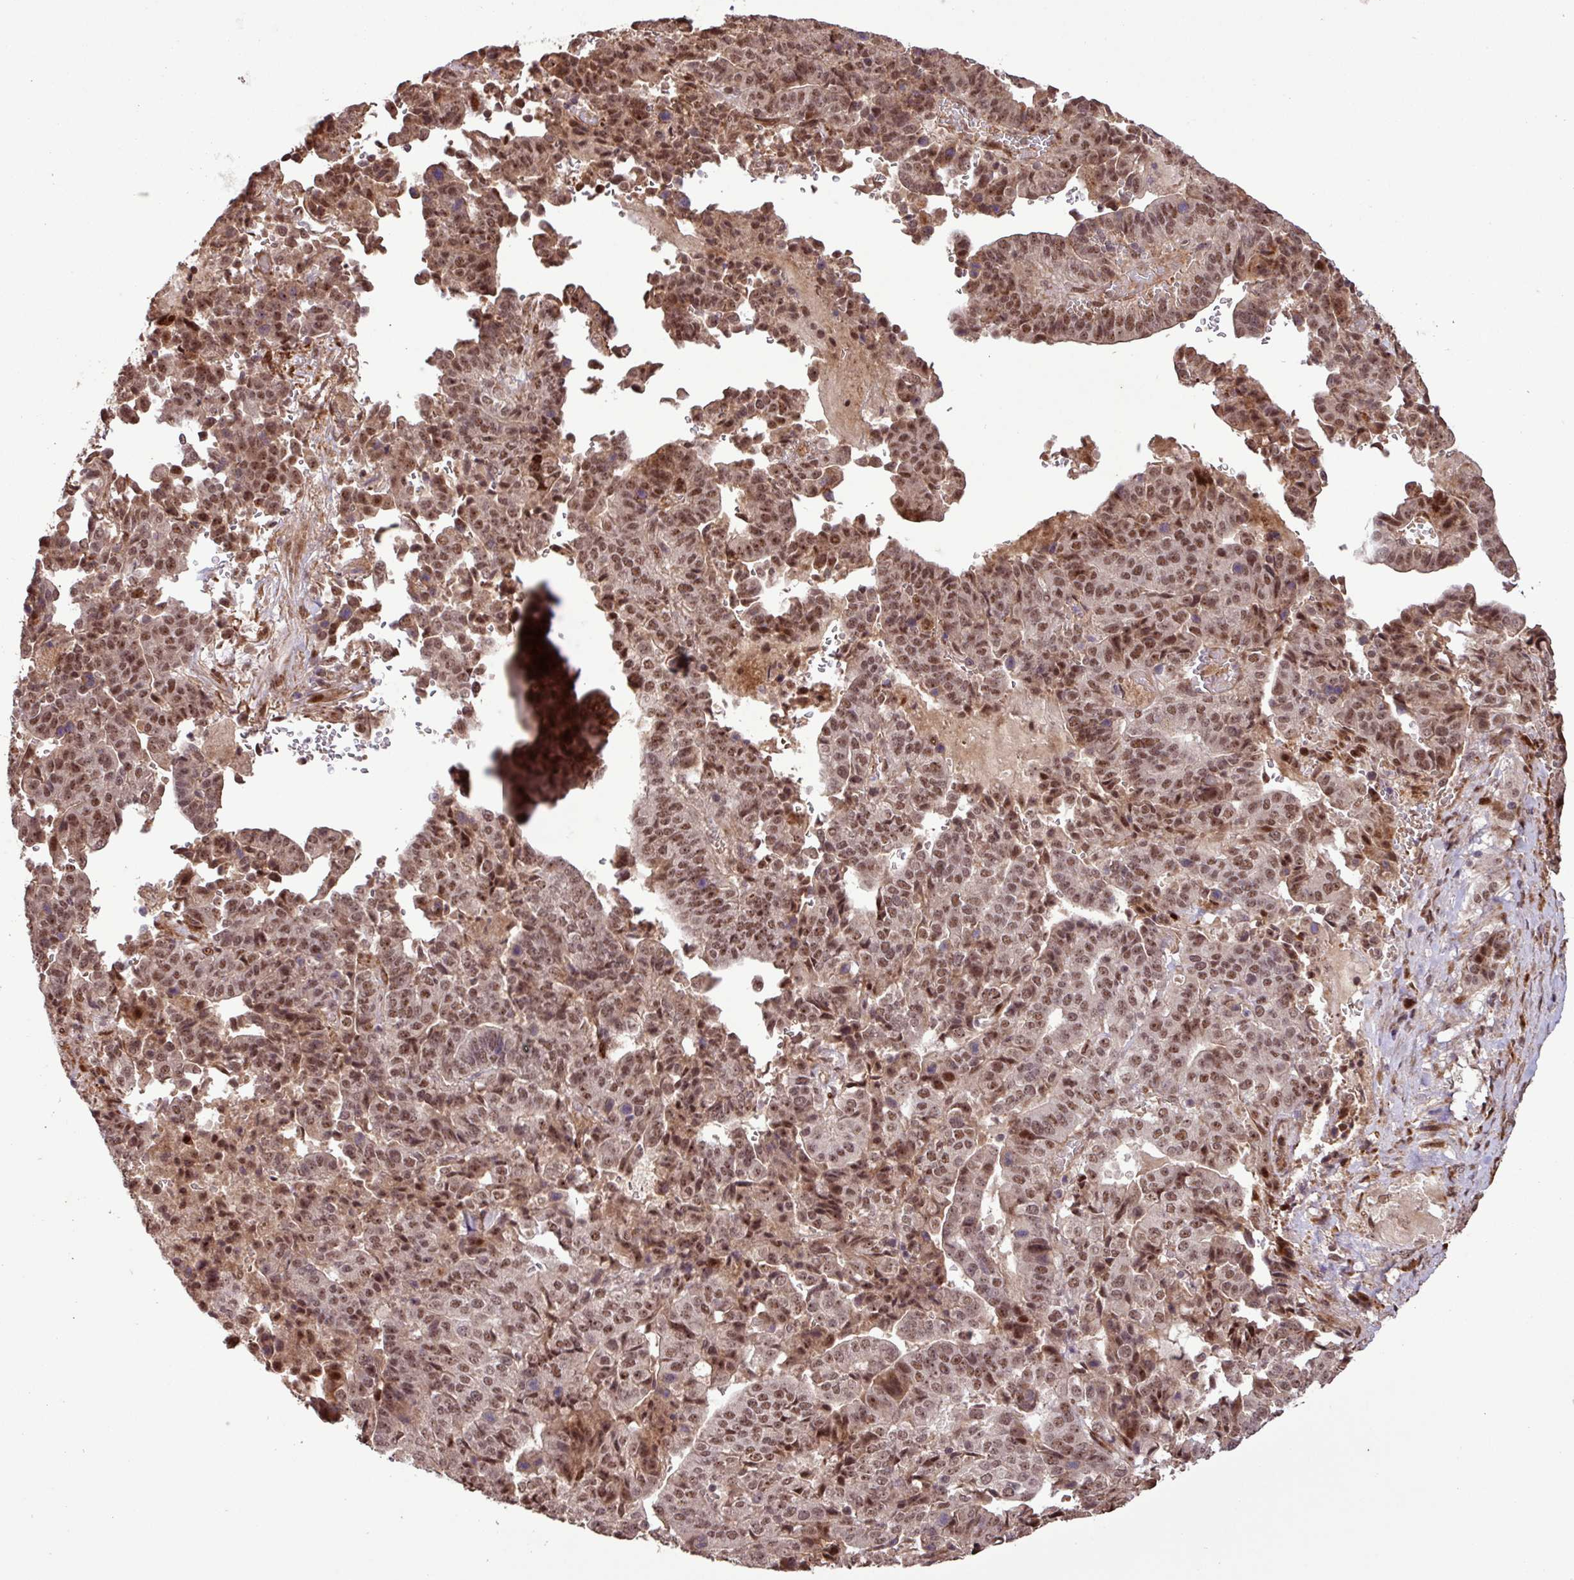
{"staining": {"intensity": "moderate", "quantity": ">75%", "location": "nuclear"}, "tissue": "stomach cancer", "cell_type": "Tumor cells", "image_type": "cancer", "snomed": [{"axis": "morphology", "description": "Adenocarcinoma, NOS"}, {"axis": "topography", "description": "Stomach"}], "caption": "Moderate nuclear positivity is seen in about >75% of tumor cells in stomach cancer. Nuclei are stained in blue.", "gene": "SLC22A24", "patient": {"sex": "male", "age": 48}}